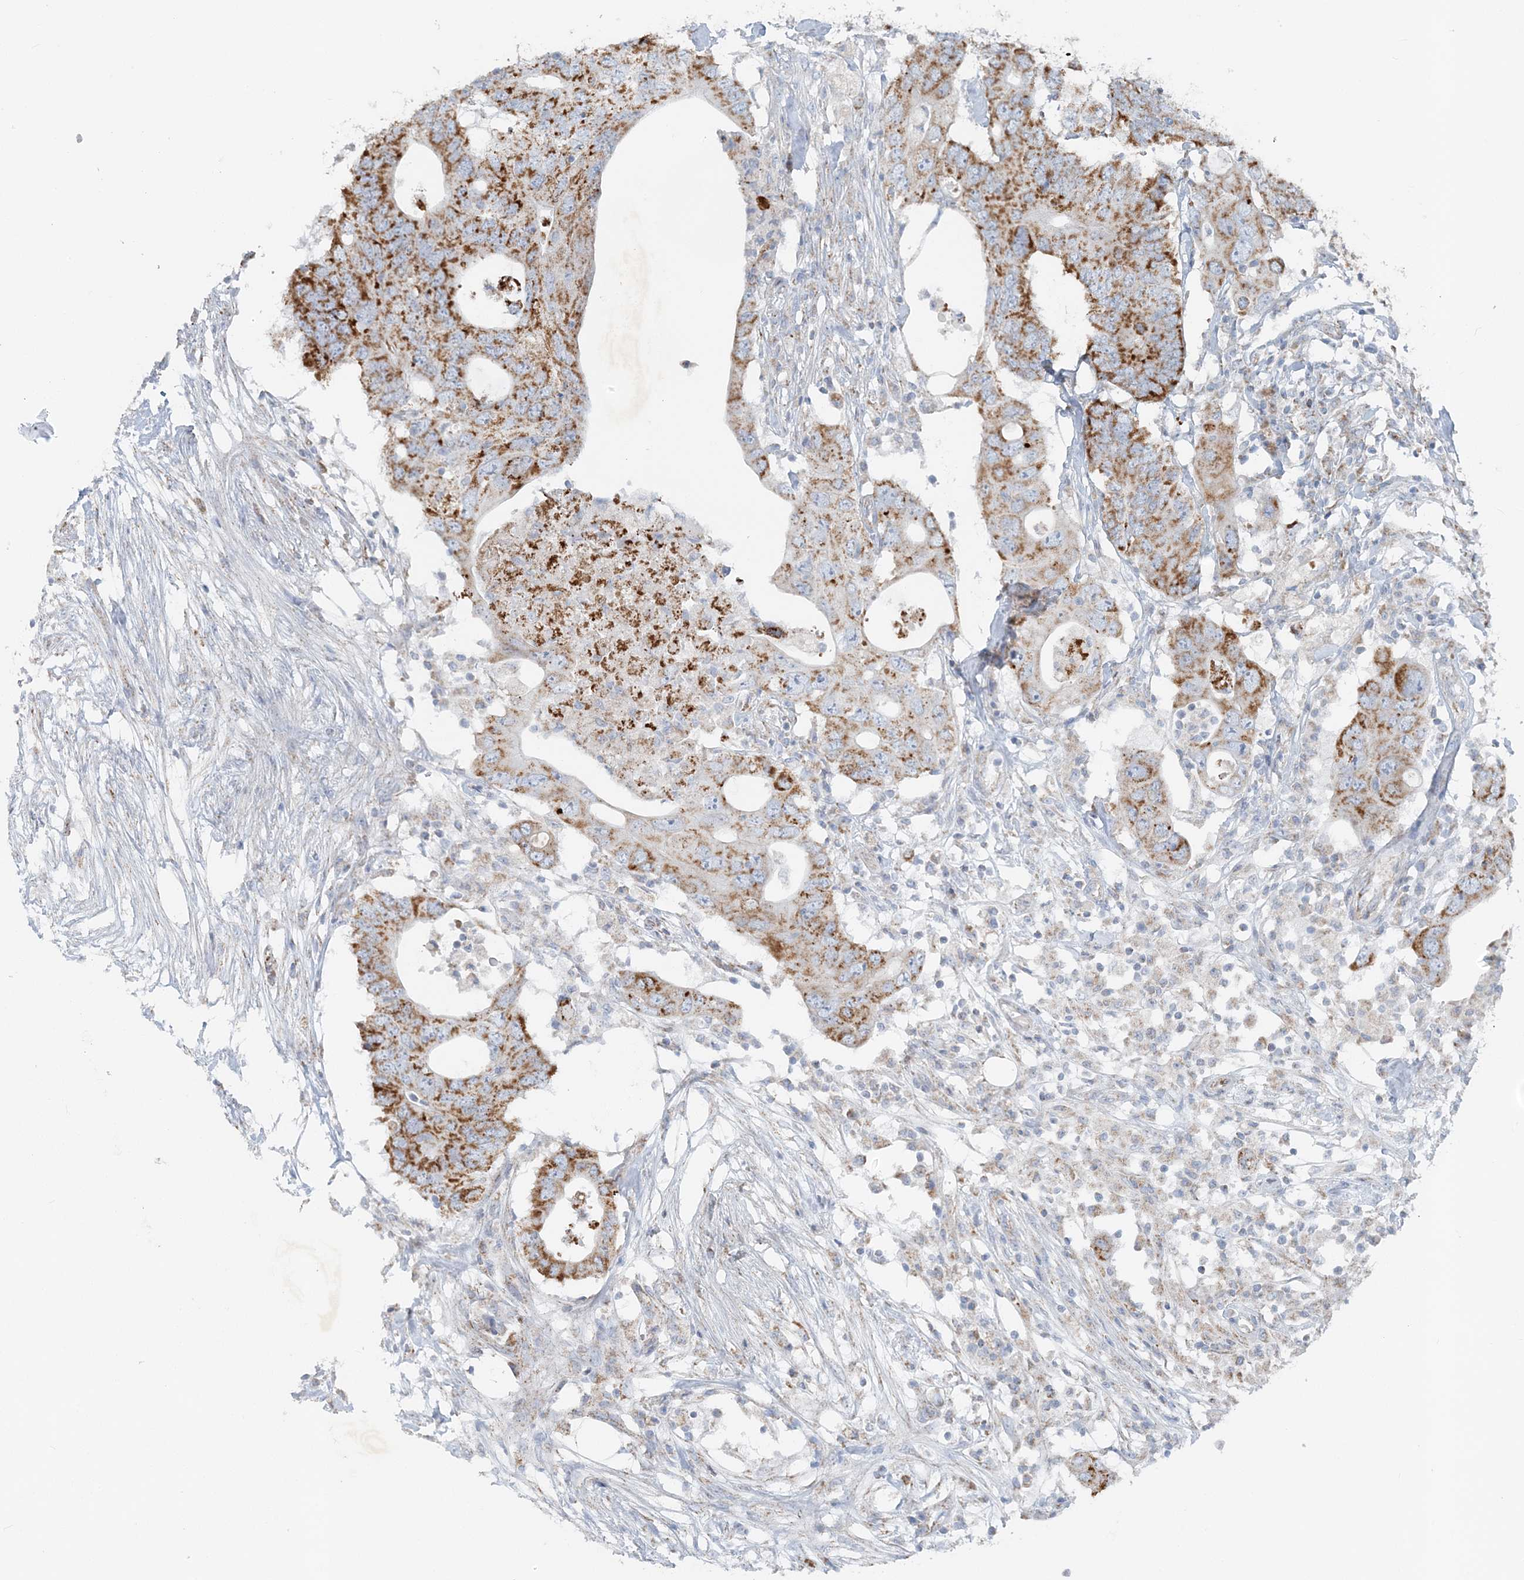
{"staining": {"intensity": "strong", "quantity": ">75%", "location": "cytoplasmic/membranous"}, "tissue": "colorectal cancer", "cell_type": "Tumor cells", "image_type": "cancer", "snomed": [{"axis": "morphology", "description": "Adenocarcinoma, NOS"}, {"axis": "topography", "description": "Colon"}], "caption": "Strong cytoplasmic/membranous positivity for a protein is seen in approximately >75% of tumor cells of colorectal adenocarcinoma using IHC.", "gene": "PCCB", "patient": {"sex": "male", "age": 71}}